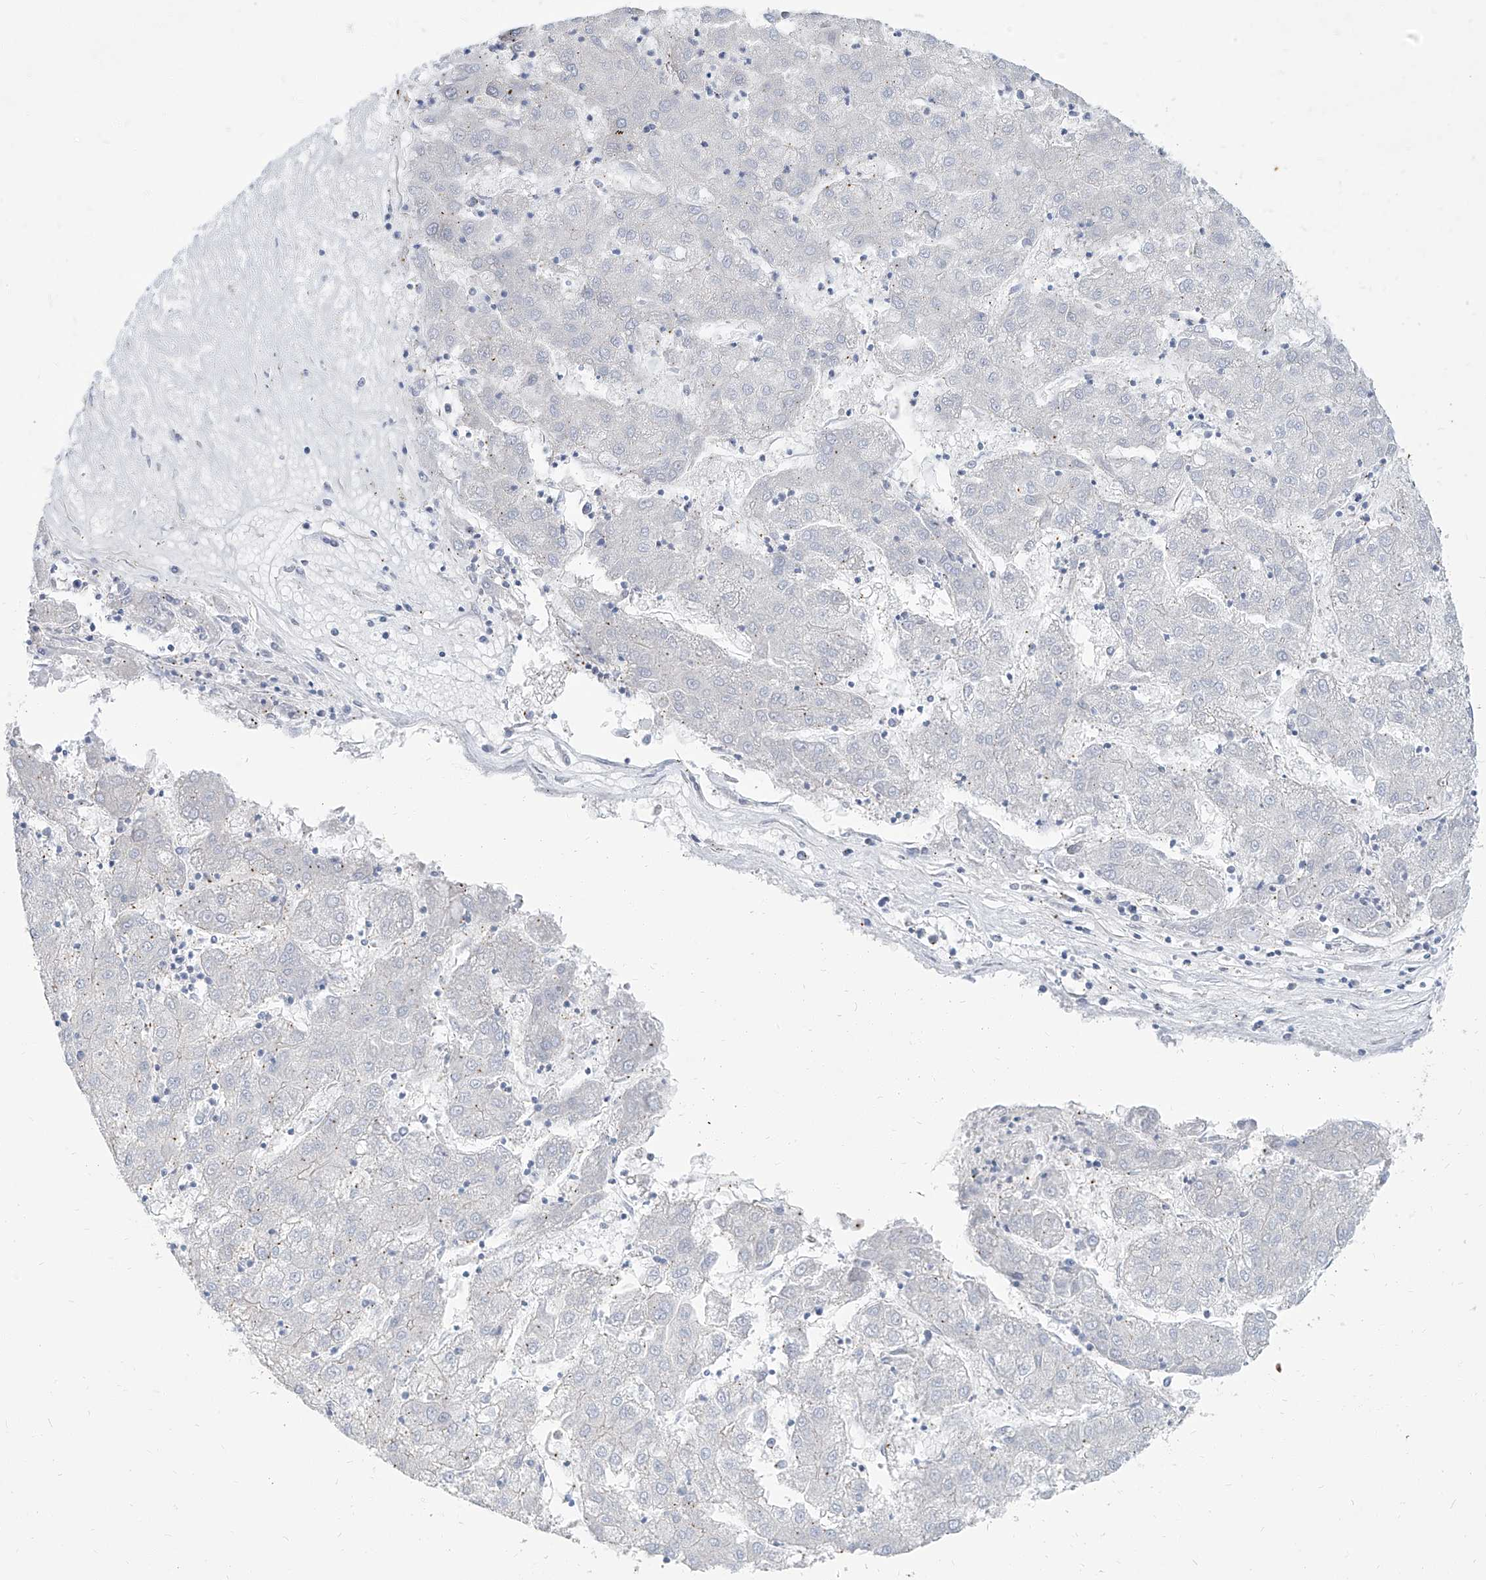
{"staining": {"intensity": "negative", "quantity": "none", "location": "none"}, "tissue": "liver cancer", "cell_type": "Tumor cells", "image_type": "cancer", "snomed": [{"axis": "morphology", "description": "Carcinoma, Hepatocellular, NOS"}, {"axis": "topography", "description": "Liver"}], "caption": "Protein analysis of hepatocellular carcinoma (liver) exhibits no significant staining in tumor cells.", "gene": "TXLNB", "patient": {"sex": "male", "age": 72}}